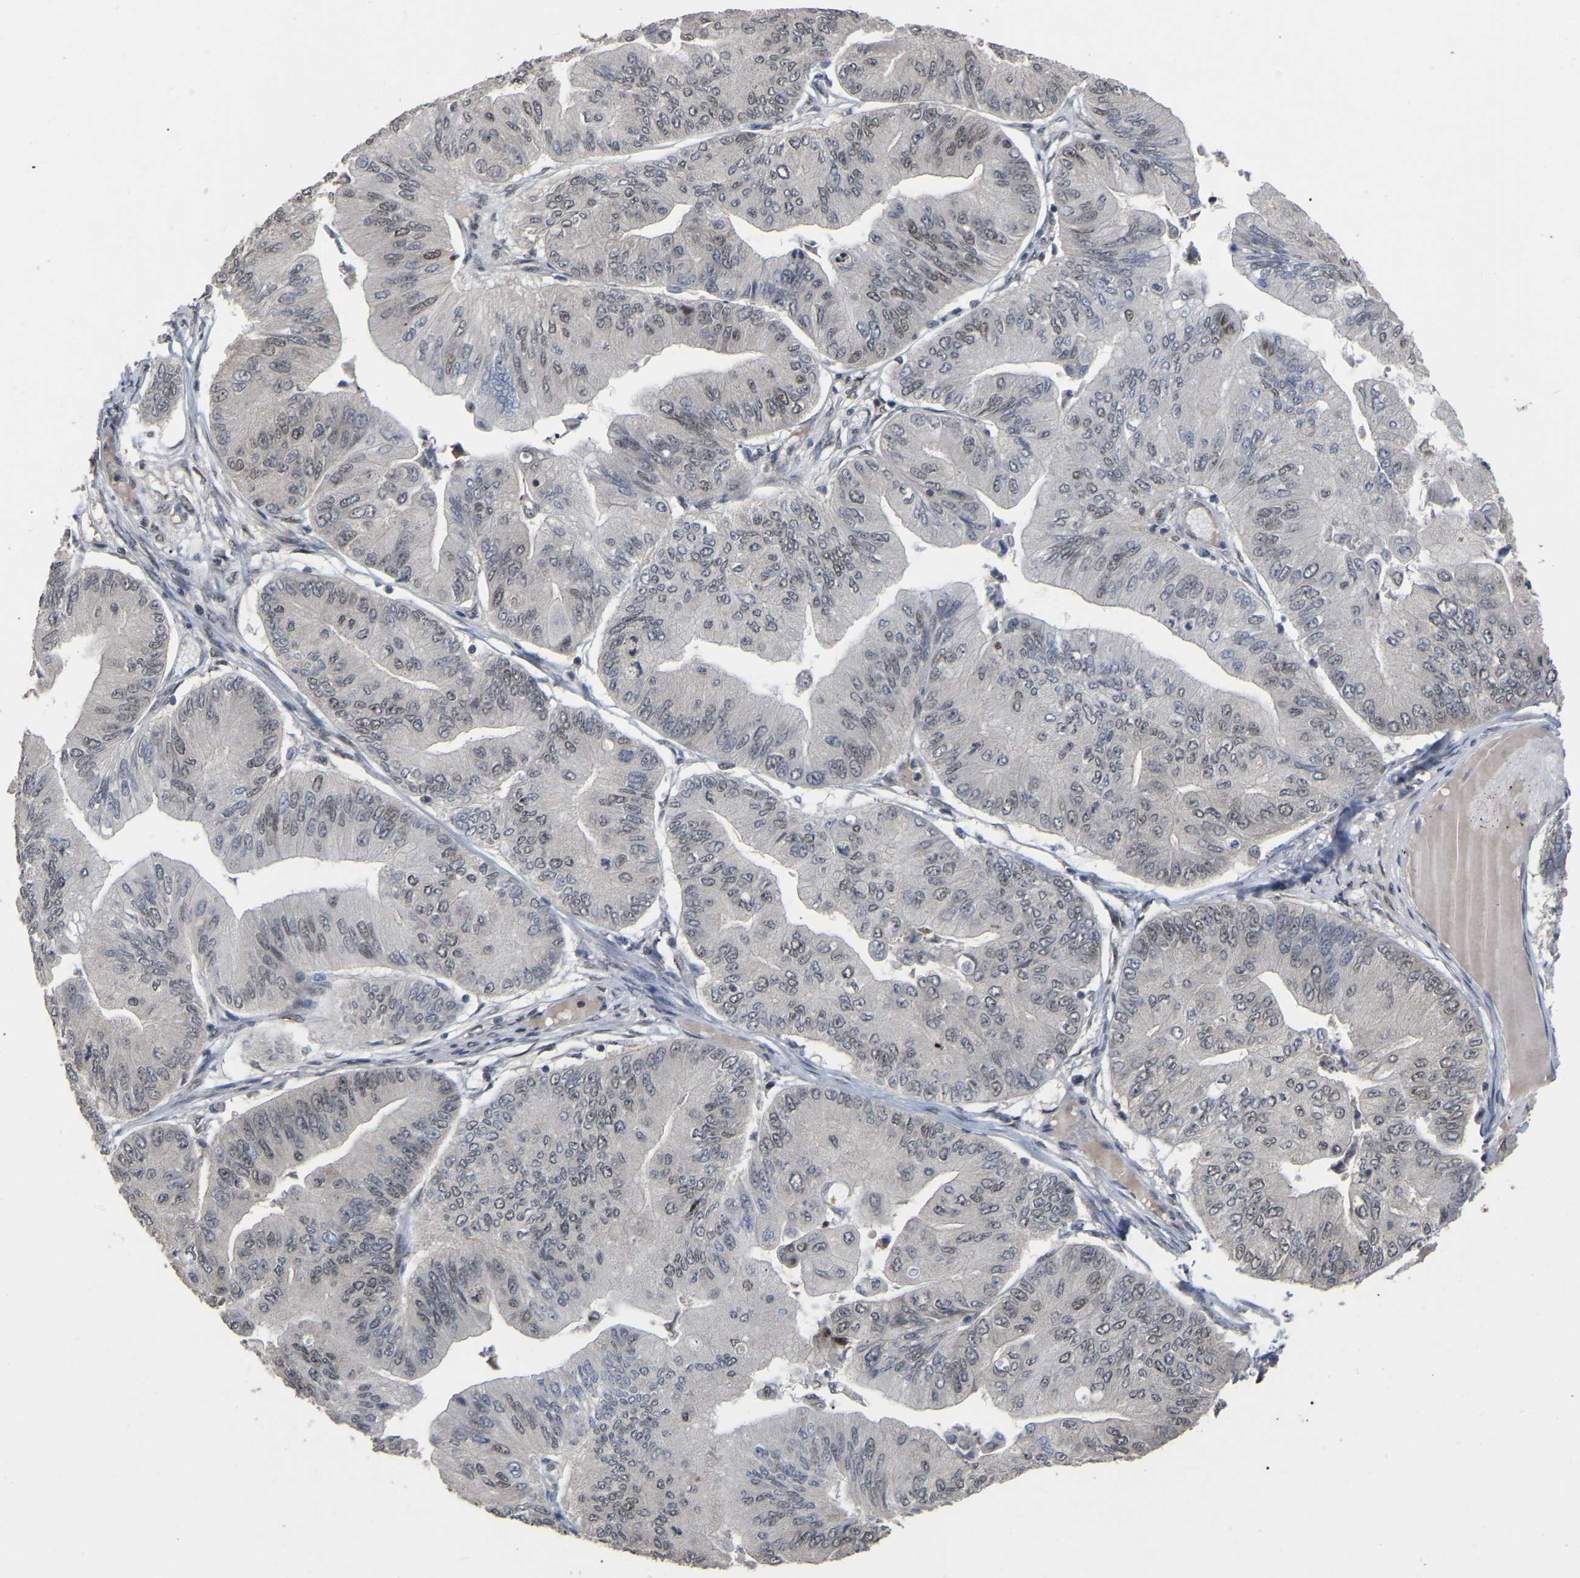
{"staining": {"intensity": "weak", "quantity": "<25%", "location": "nuclear"}, "tissue": "ovarian cancer", "cell_type": "Tumor cells", "image_type": "cancer", "snomed": [{"axis": "morphology", "description": "Cystadenocarcinoma, mucinous, NOS"}, {"axis": "topography", "description": "Ovary"}], "caption": "Tumor cells show no significant staining in ovarian cancer (mucinous cystadenocarcinoma).", "gene": "JAZF1", "patient": {"sex": "female", "age": 61}}